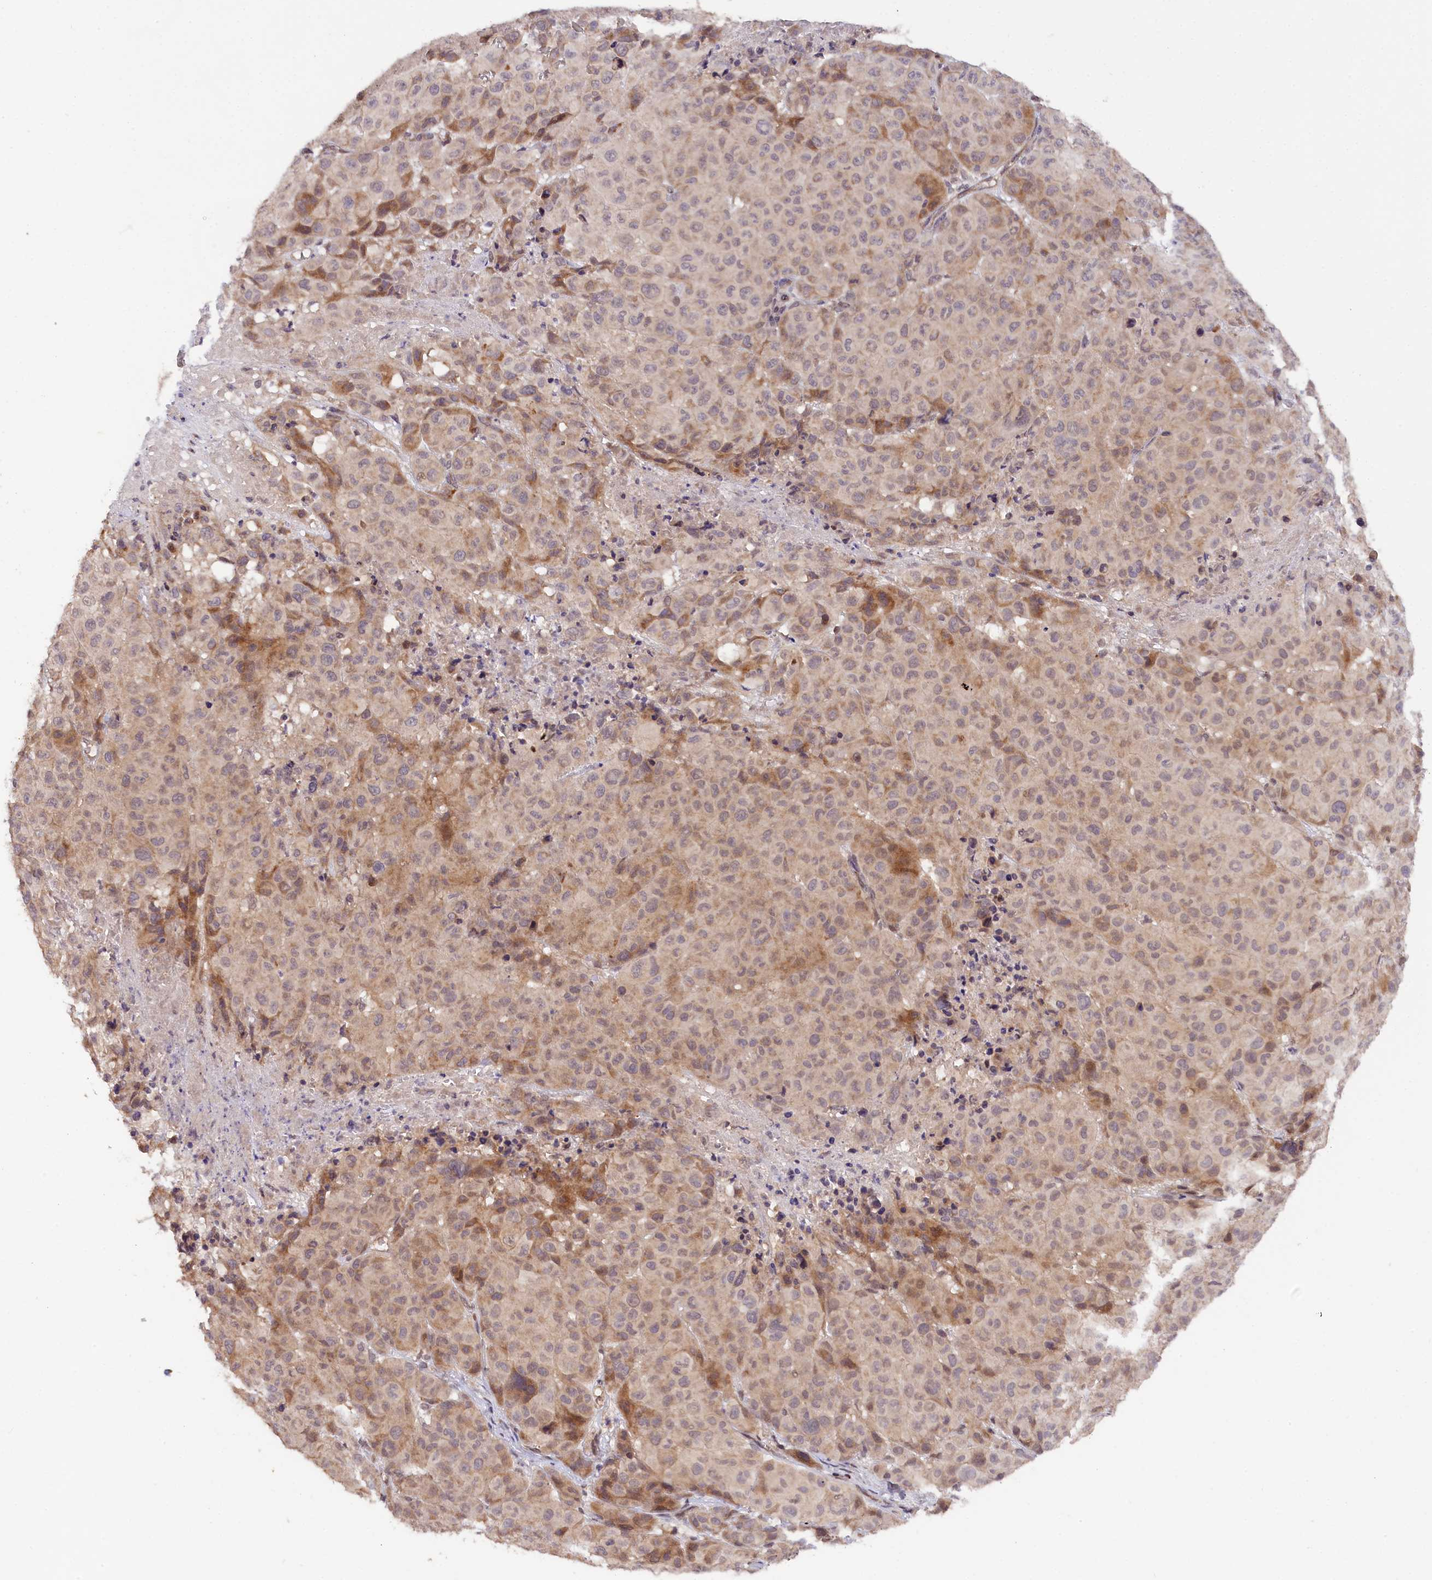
{"staining": {"intensity": "moderate", "quantity": "<25%", "location": "cytoplasmic/membranous"}, "tissue": "melanoma", "cell_type": "Tumor cells", "image_type": "cancer", "snomed": [{"axis": "morphology", "description": "Malignant melanoma, NOS"}, {"axis": "topography", "description": "Skin"}], "caption": "High-power microscopy captured an IHC image of malignant melanoma, revealing moderate cytoplasmic/membranous staining in approximately <25% of tumor cells. Ihc stains the protein of interest in brown and the nuclei are stained blue.", "gene": "ZNF480", "patient": {"sex": "male", "age": 73}}